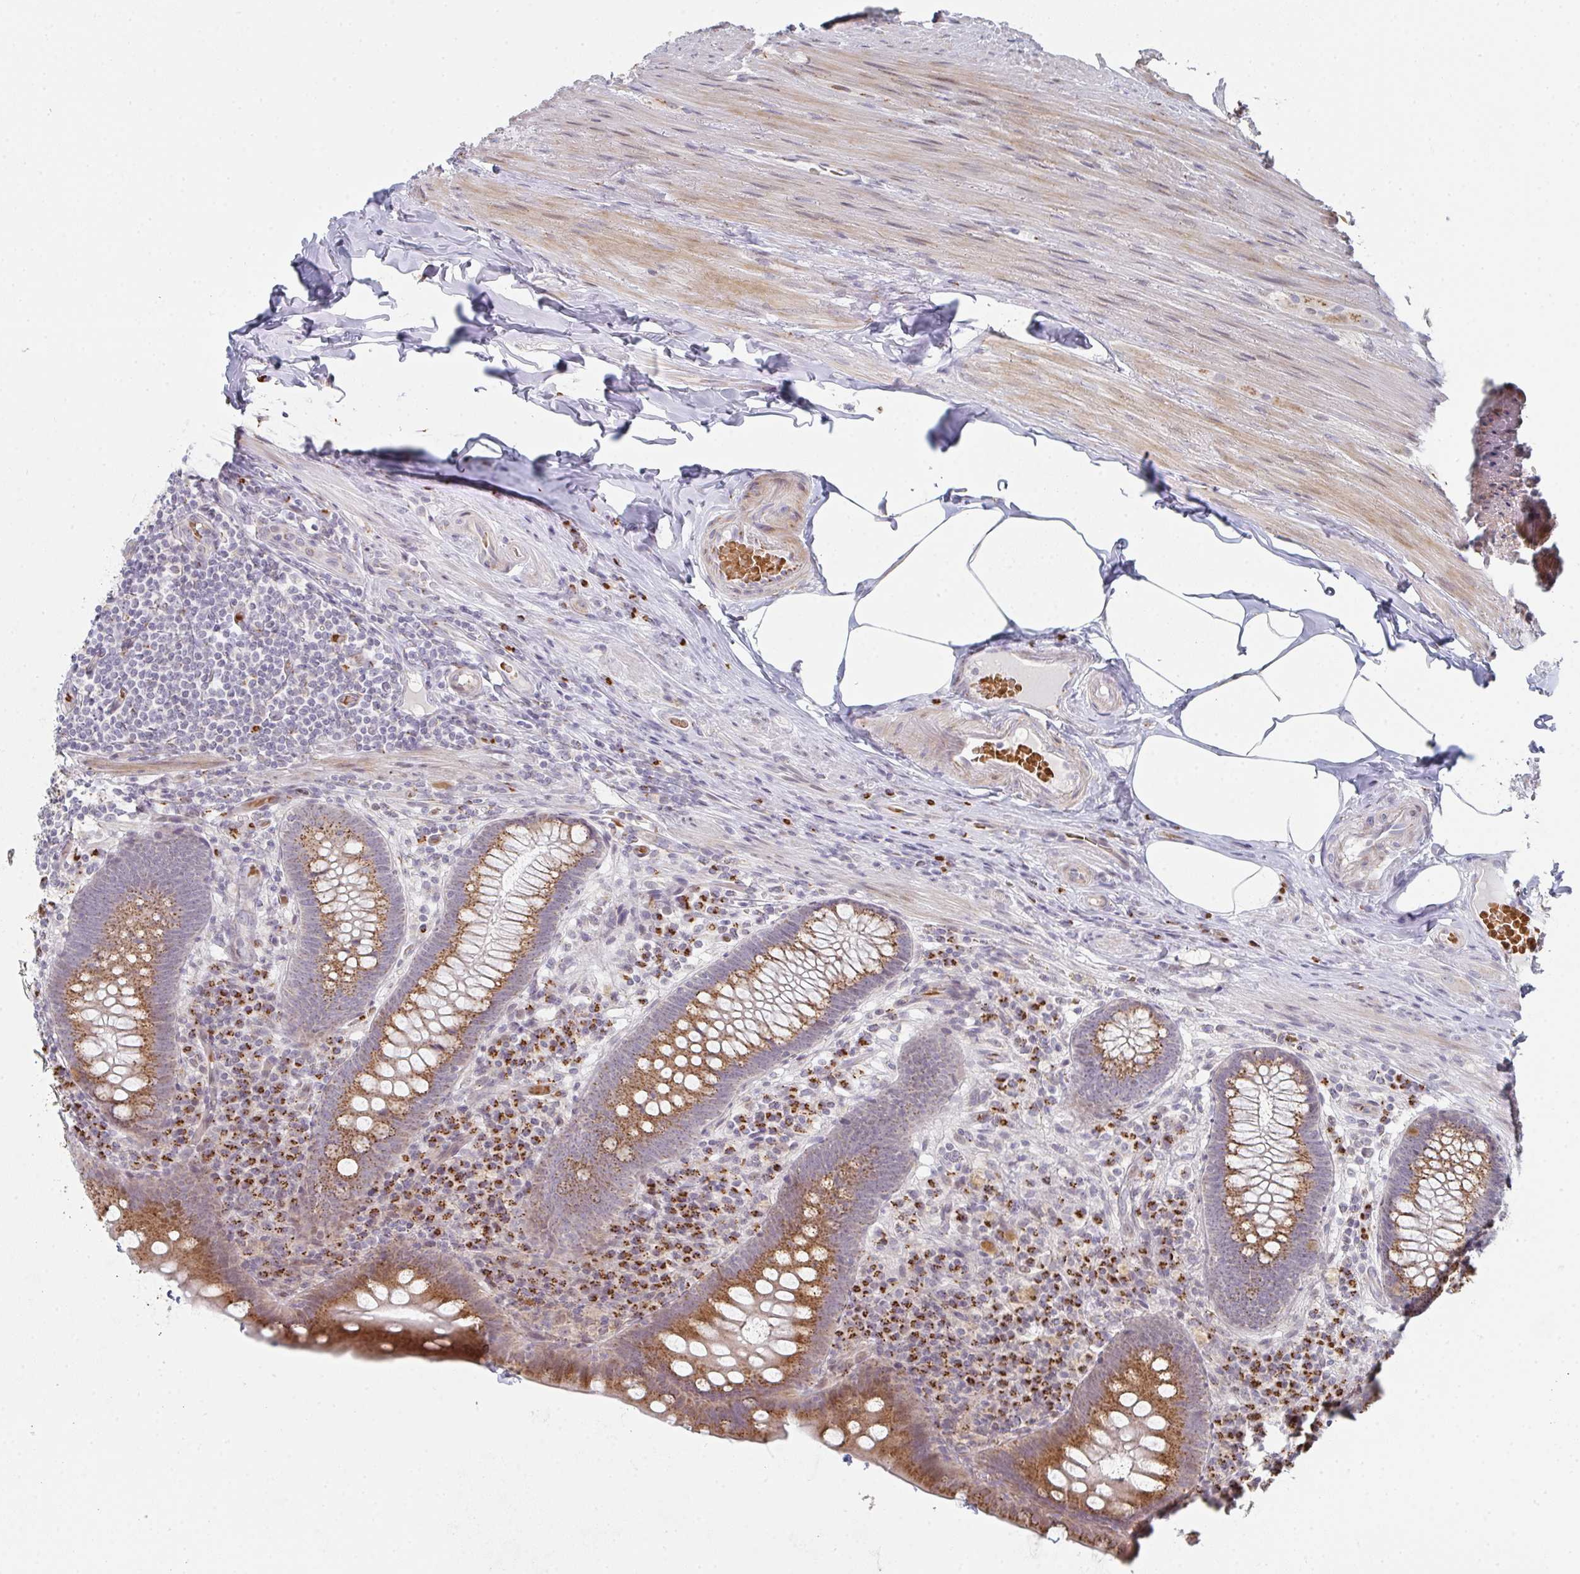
{"staining": {"intensity": "strong", "quantity": ">75%", "location": "cytoplasmic/membranous"}, "tissue": "appendix", "cell_type": "Glandular cells", "image_type": "normal", "snomed": [{"axis": "morphology", "description": "Normal tissue, NOS"}, {"axis": "topography", "description": "Appendix"}], "caption": "Immunohistochemical staining of unremarkable human appendix displays high levels of strong cytoplasmic/membranous positivity in about >75% of glandular cells.", "gene": "ZNF526", "patient": {"sex": "male", "age": 71}}